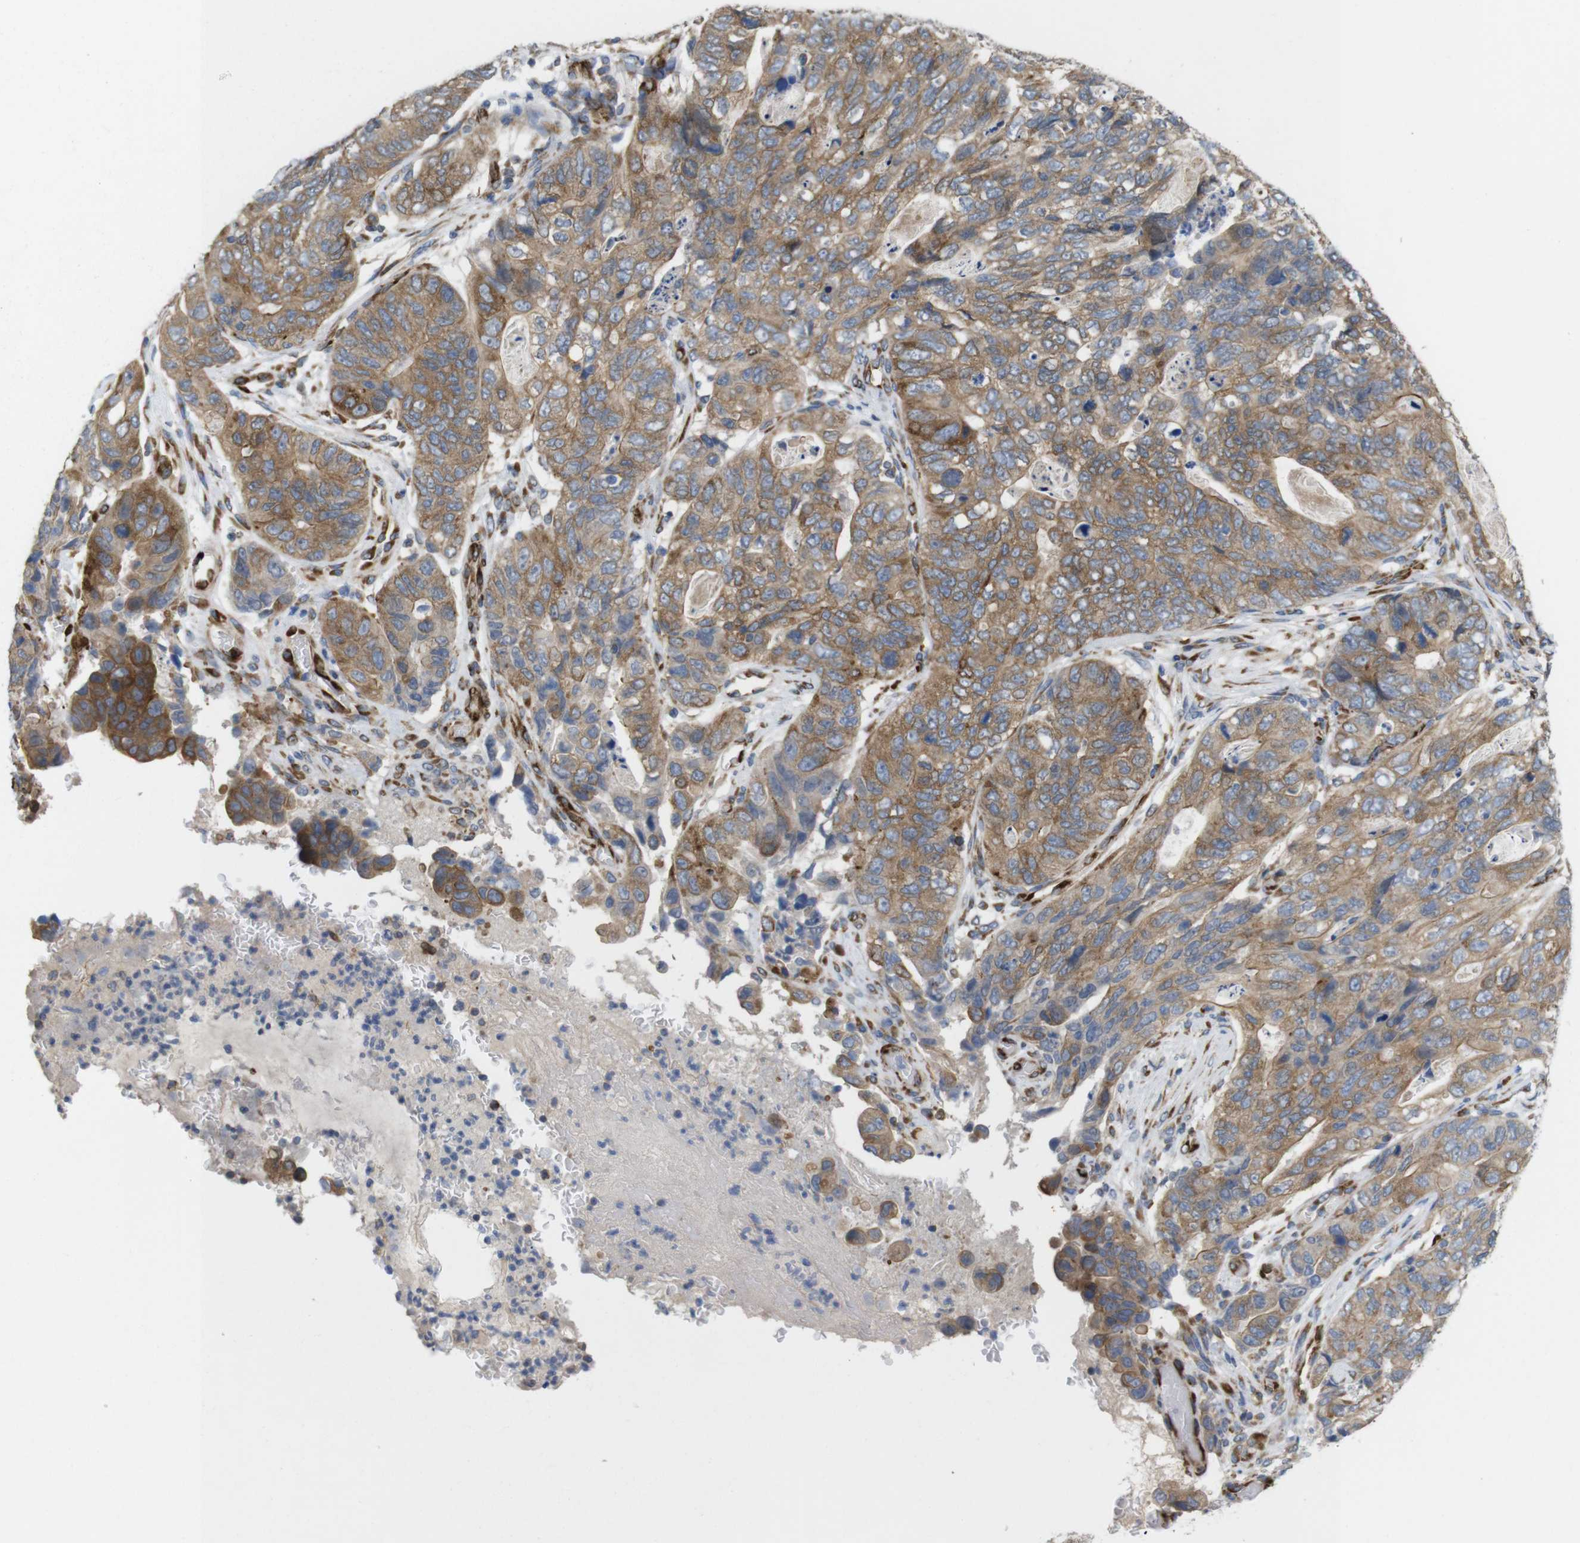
{"staining": {"intensity": "moderate", "quantity": ">75%", "location": "cytoplasmic/membranous"}, "tissue": "stomach cancer", "cell_type": "Tumor cells", "image_type": "cancer", "snomed": [{"axis": "morphology", "description": "Adenocarcinoma, NOS"}, {"axis": "topography", "description": "Stomach"}], "caption": "Immunohistochemistry (IHC) of human stomach cancer shows medium levels of moderate cytoplasmic/membranous positivity in about >75% of tumor cells. The protein of interest is shown in brown color, while the nuclei are stained blue.", "gene": "PCNX2", "patient": {"sex": "female", "age": 89}}